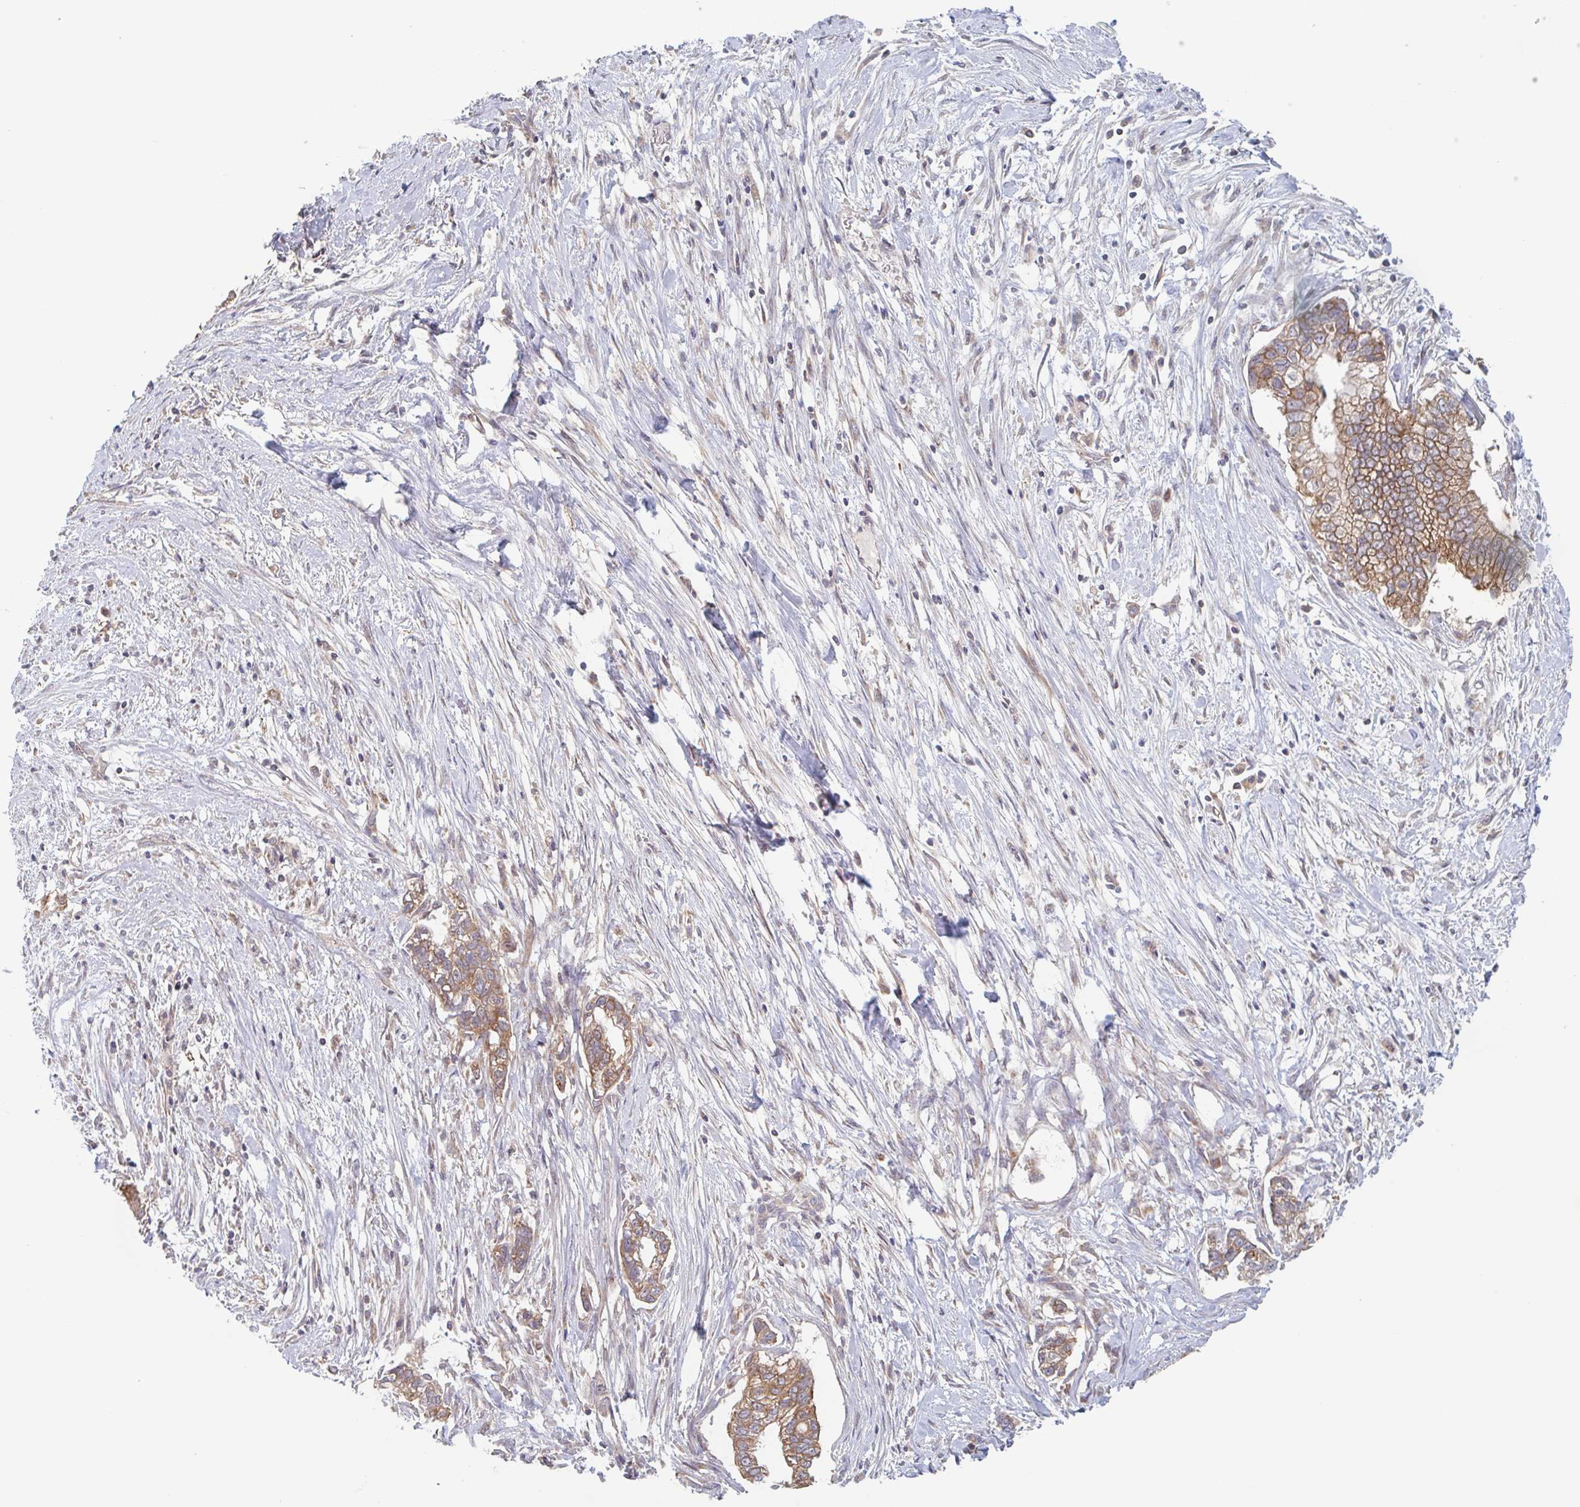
{"staining": {"intensity": "moderate", "quantity": ">75%", "location": "cytoplasmic/membranous"}, "tissue": "pancreatic cancer", "cell_type": "Tumor cells", "image_type": "cancer", "snomed": [{"axis": "morphology", "description": "Adenocarcinoma, NOS"}, {"axis": "topography", "description": "Pancreas"}], "caption": "Brown immunohistochemical staining in pancreatic cancer (adenocarcinoma) shows moderate cytoplasmic/membranous positivity in about >75% of tumor cells.", "gene": "SURF1", "patient": {"sex": "male", "age": 70}}